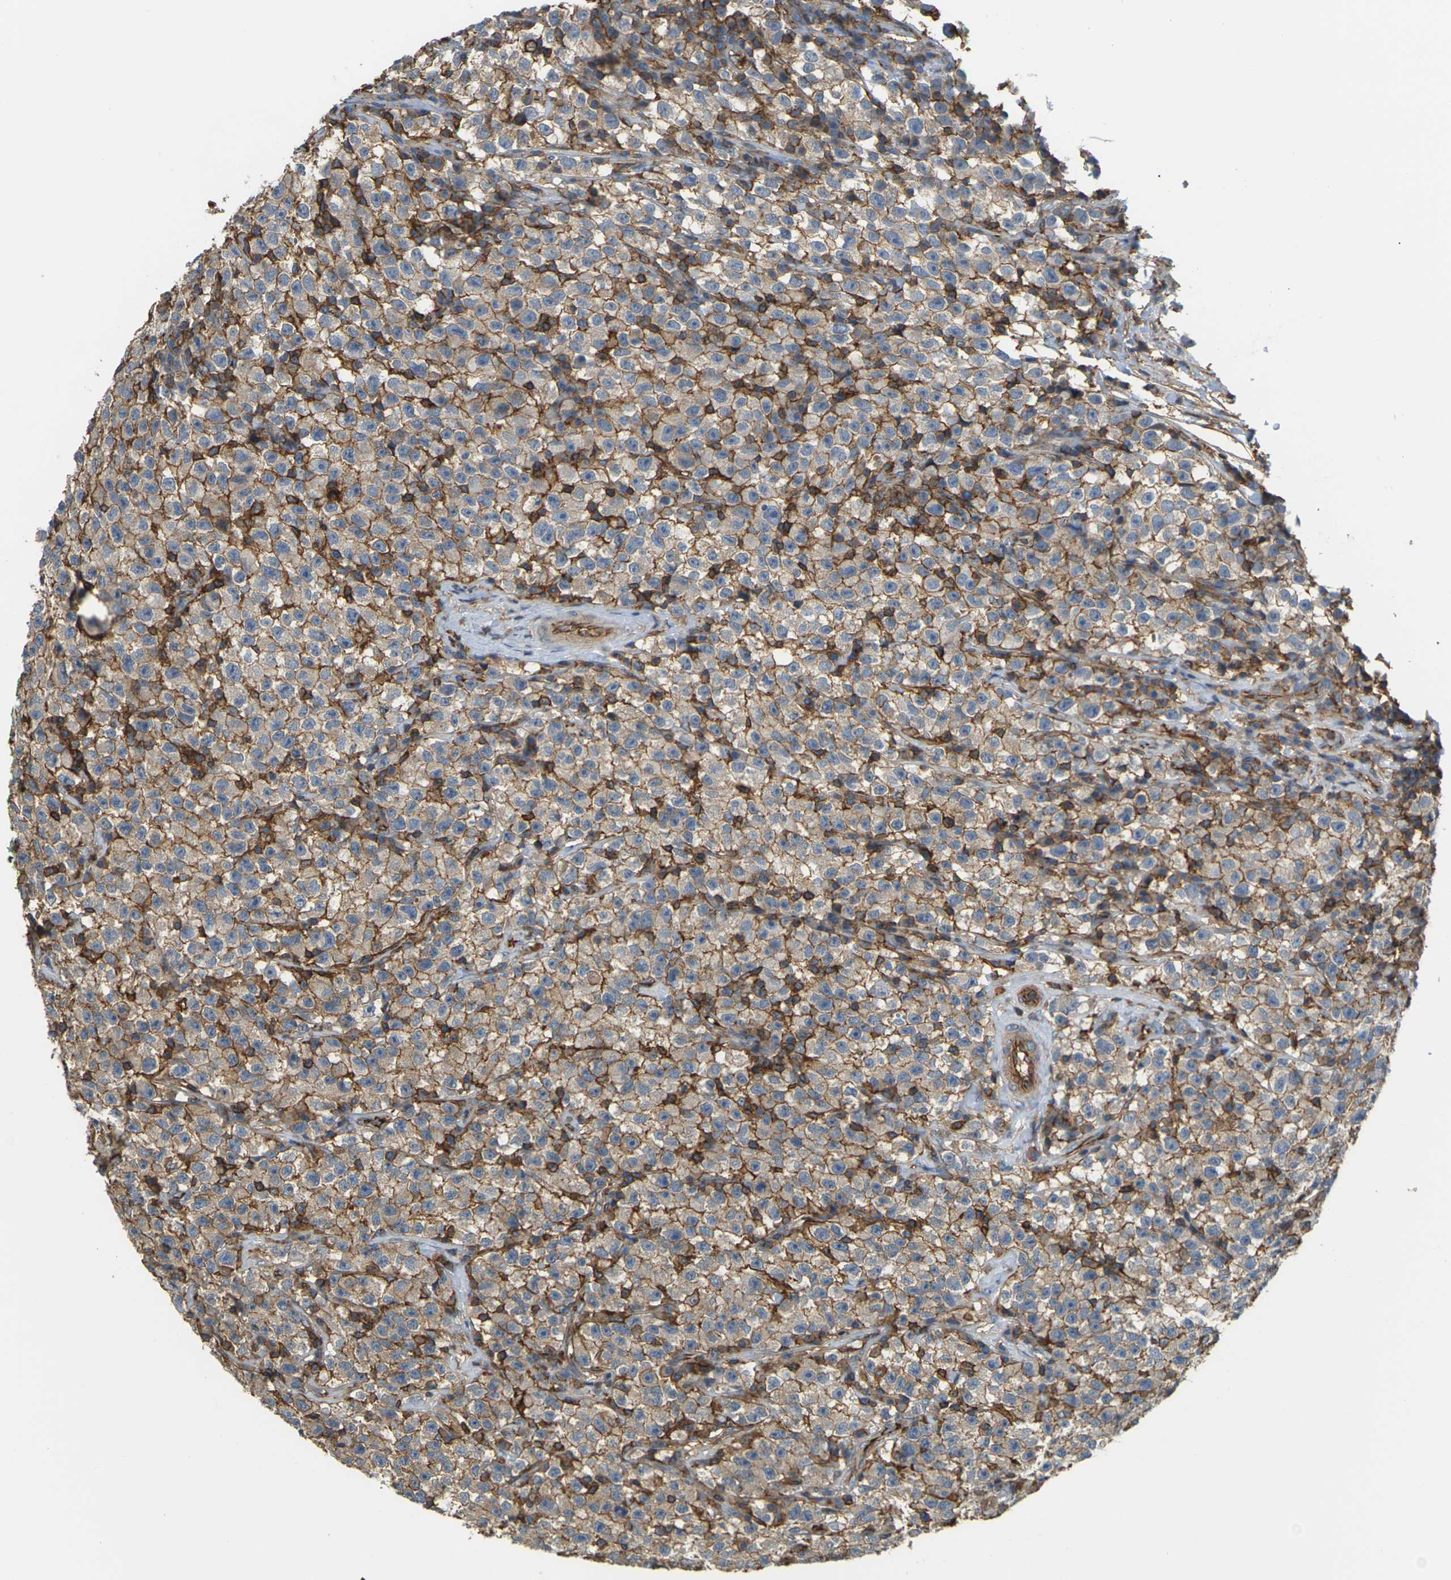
{"staining": {"intensity": "moderate", "quantity": "25%-75%", "location": "cytoplasmic/membranous"}, "tissue": "testis cancer", "cell_type": "Tumor cells", "image_type": "cancer", "snomed": [{"axis": "morphology", "description": "Seminoma, NOS"}, {"axis": "topography", "description": "Testis"}], "caption": "This is an image of immunohistochemistry (IHC) staining of testis seminoma, which shows moderate positivity in the cytoplasmic/membranous of tumor cells.", "gene": "IQGAP1", "patient": {"sex": "male", "age": 22}}